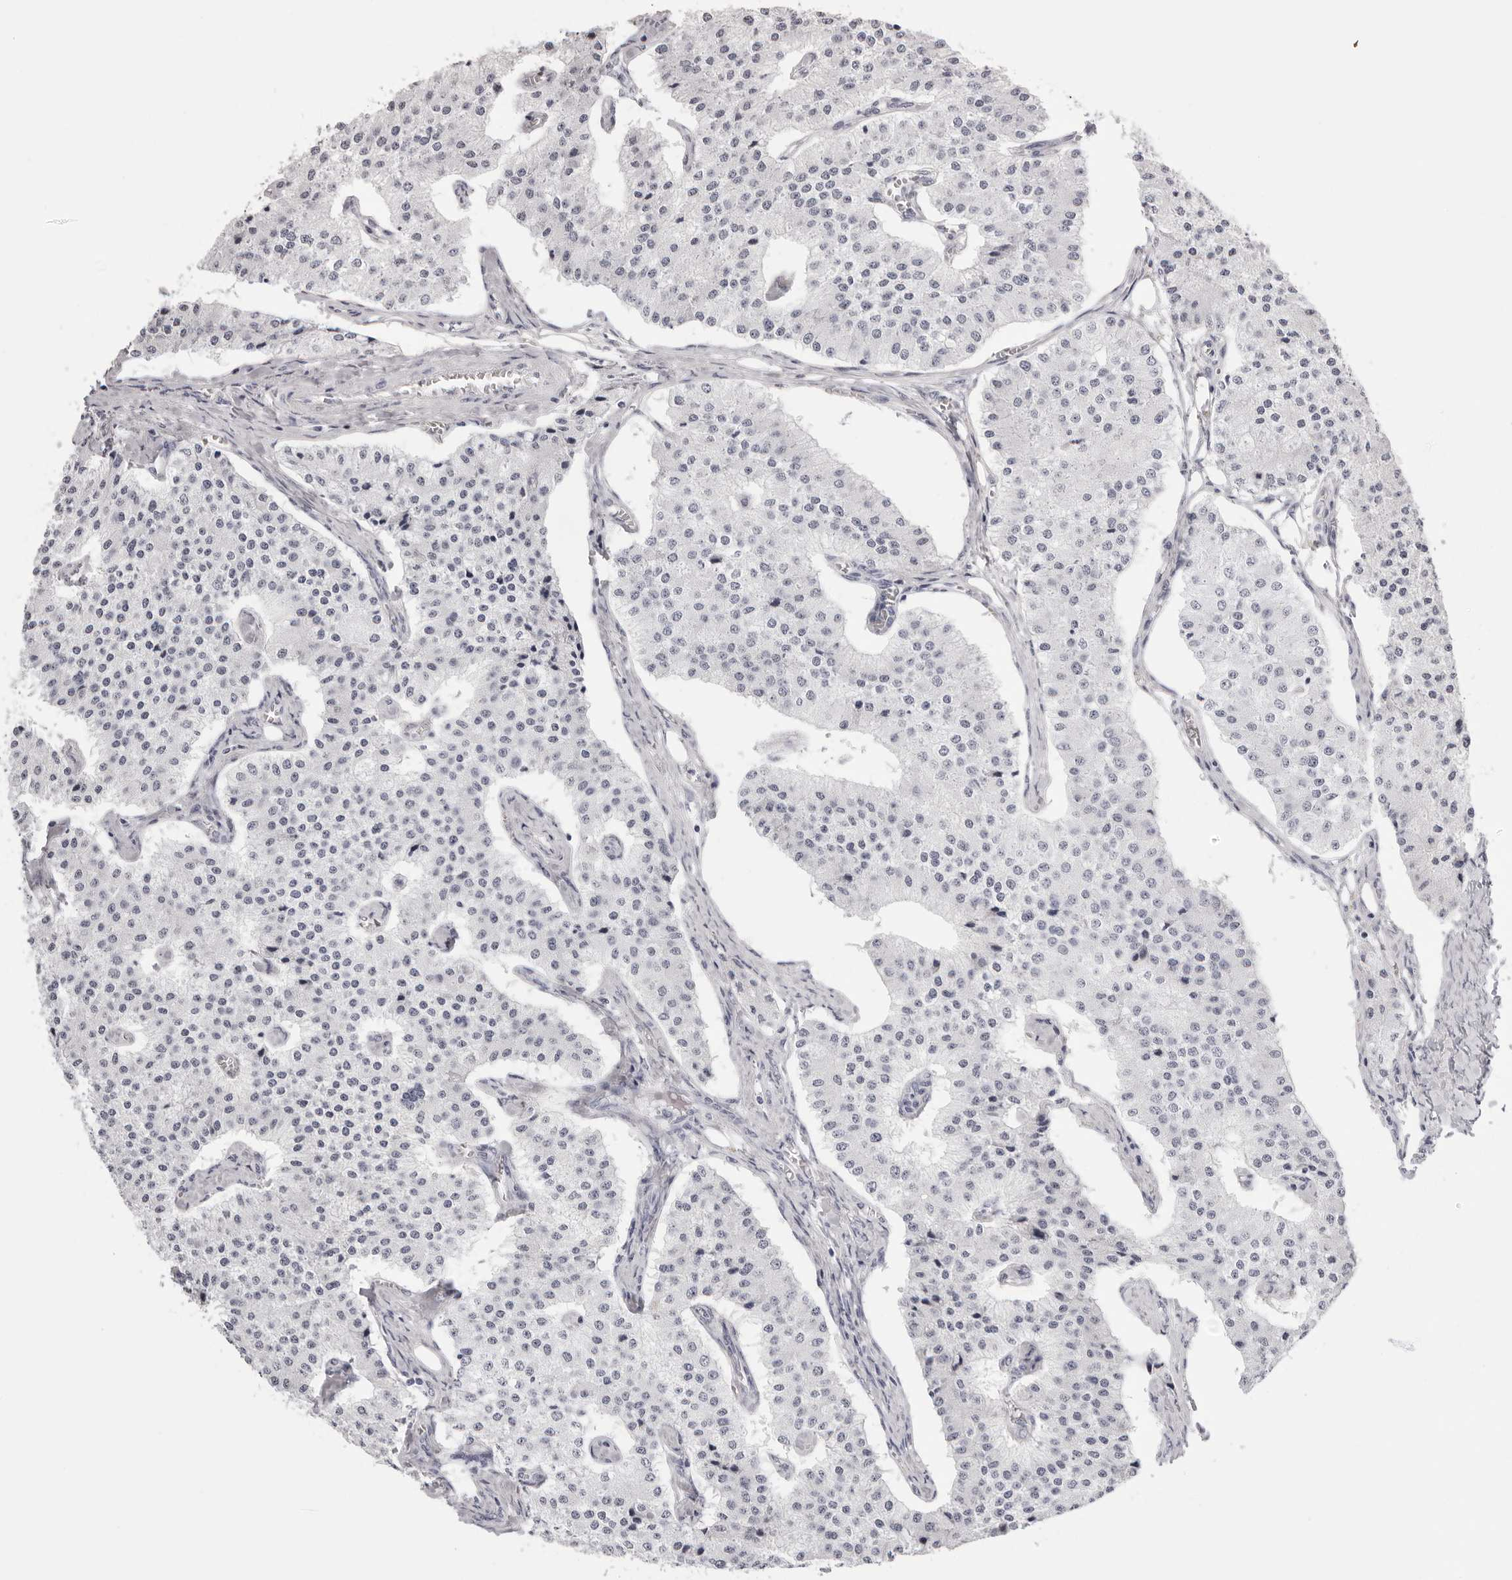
{"staining": {"intensity": "negative", "quantity": "none", "location": "none"}, "tissue": "carcinoid", "cell_type": "Tumor cells", "image_type": "cancer", "snomed": [{"axis": "morphology", "description": "Carcinoid, malignant, NOS"}, {"axis": "topography", "description": "Colon"}], "caption": "High magnification brightfield microscopy of carcinoid stained with DAB (3,3'-diaminobenzidine) (brown) and counterstained with hematoxylin (blue): tumor cells show no significant expression.", "gene": "RHO", "patient": {"sex": "female", "age": 52}}